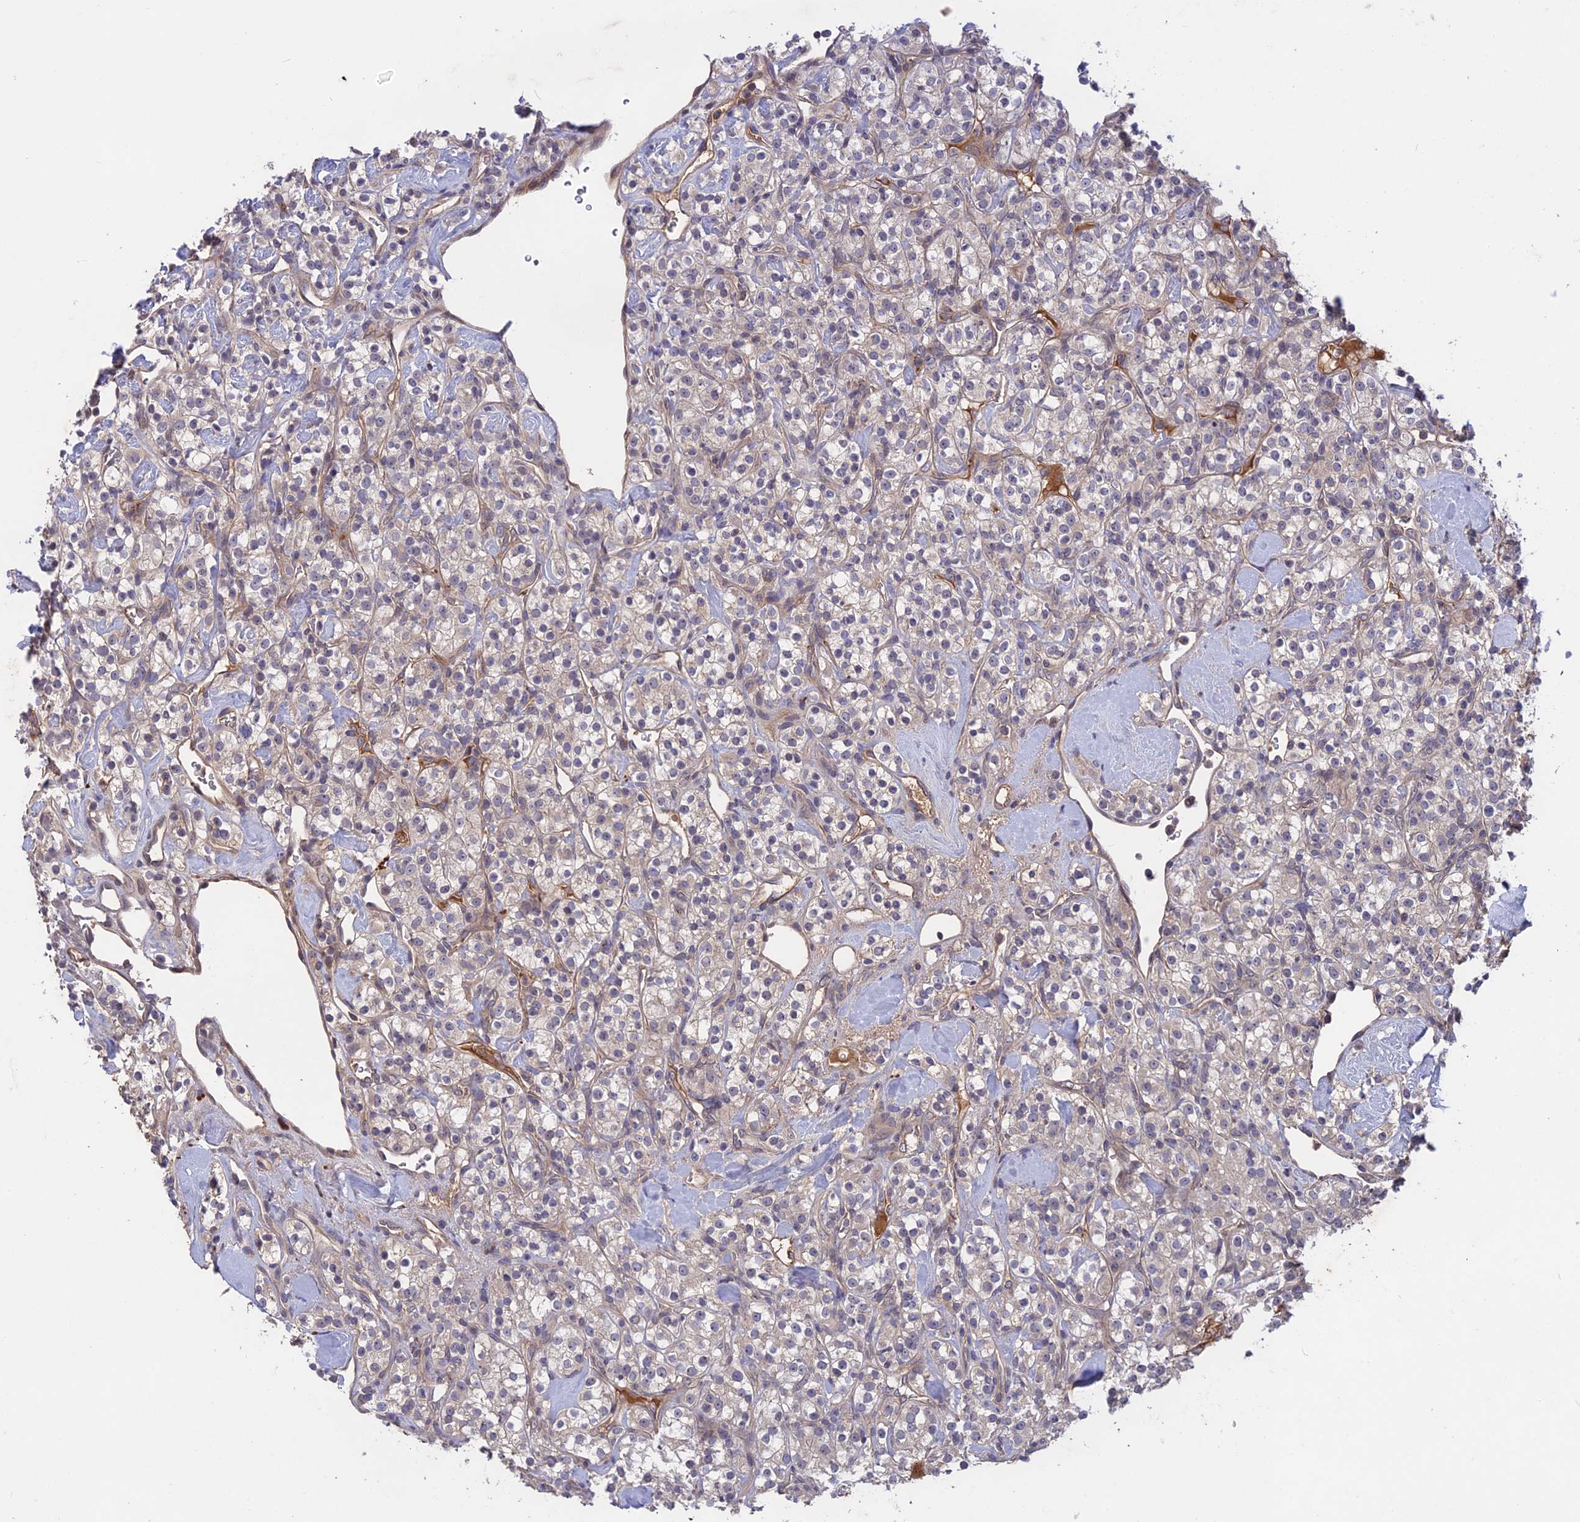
{"staining": {"intensity": "negative", "quantity": "none", "location": "none"}, "tissue": "renal cancer", "cell_type": "Tumor cells", "image_type": "cancer", "snomed": [{"axis": "morphology", "description": "Adenocarcinoma, NOS"}, {"axis": "topography", "description": "Kidney"}], "caption": "IHC photomicrograph of neoplastic tissue: human renal cancer stained with DAB shows no significant protein positivity in tumor cells. Brightfield microscopy of immunohistochemistry (IHC) stained with DAB (3,3'-diaminobenzidine) (brown) and hematoxylin (blue), captured at high magnification.", "gene": "ADO", "patient": {"sex": "male", "age": 77}}